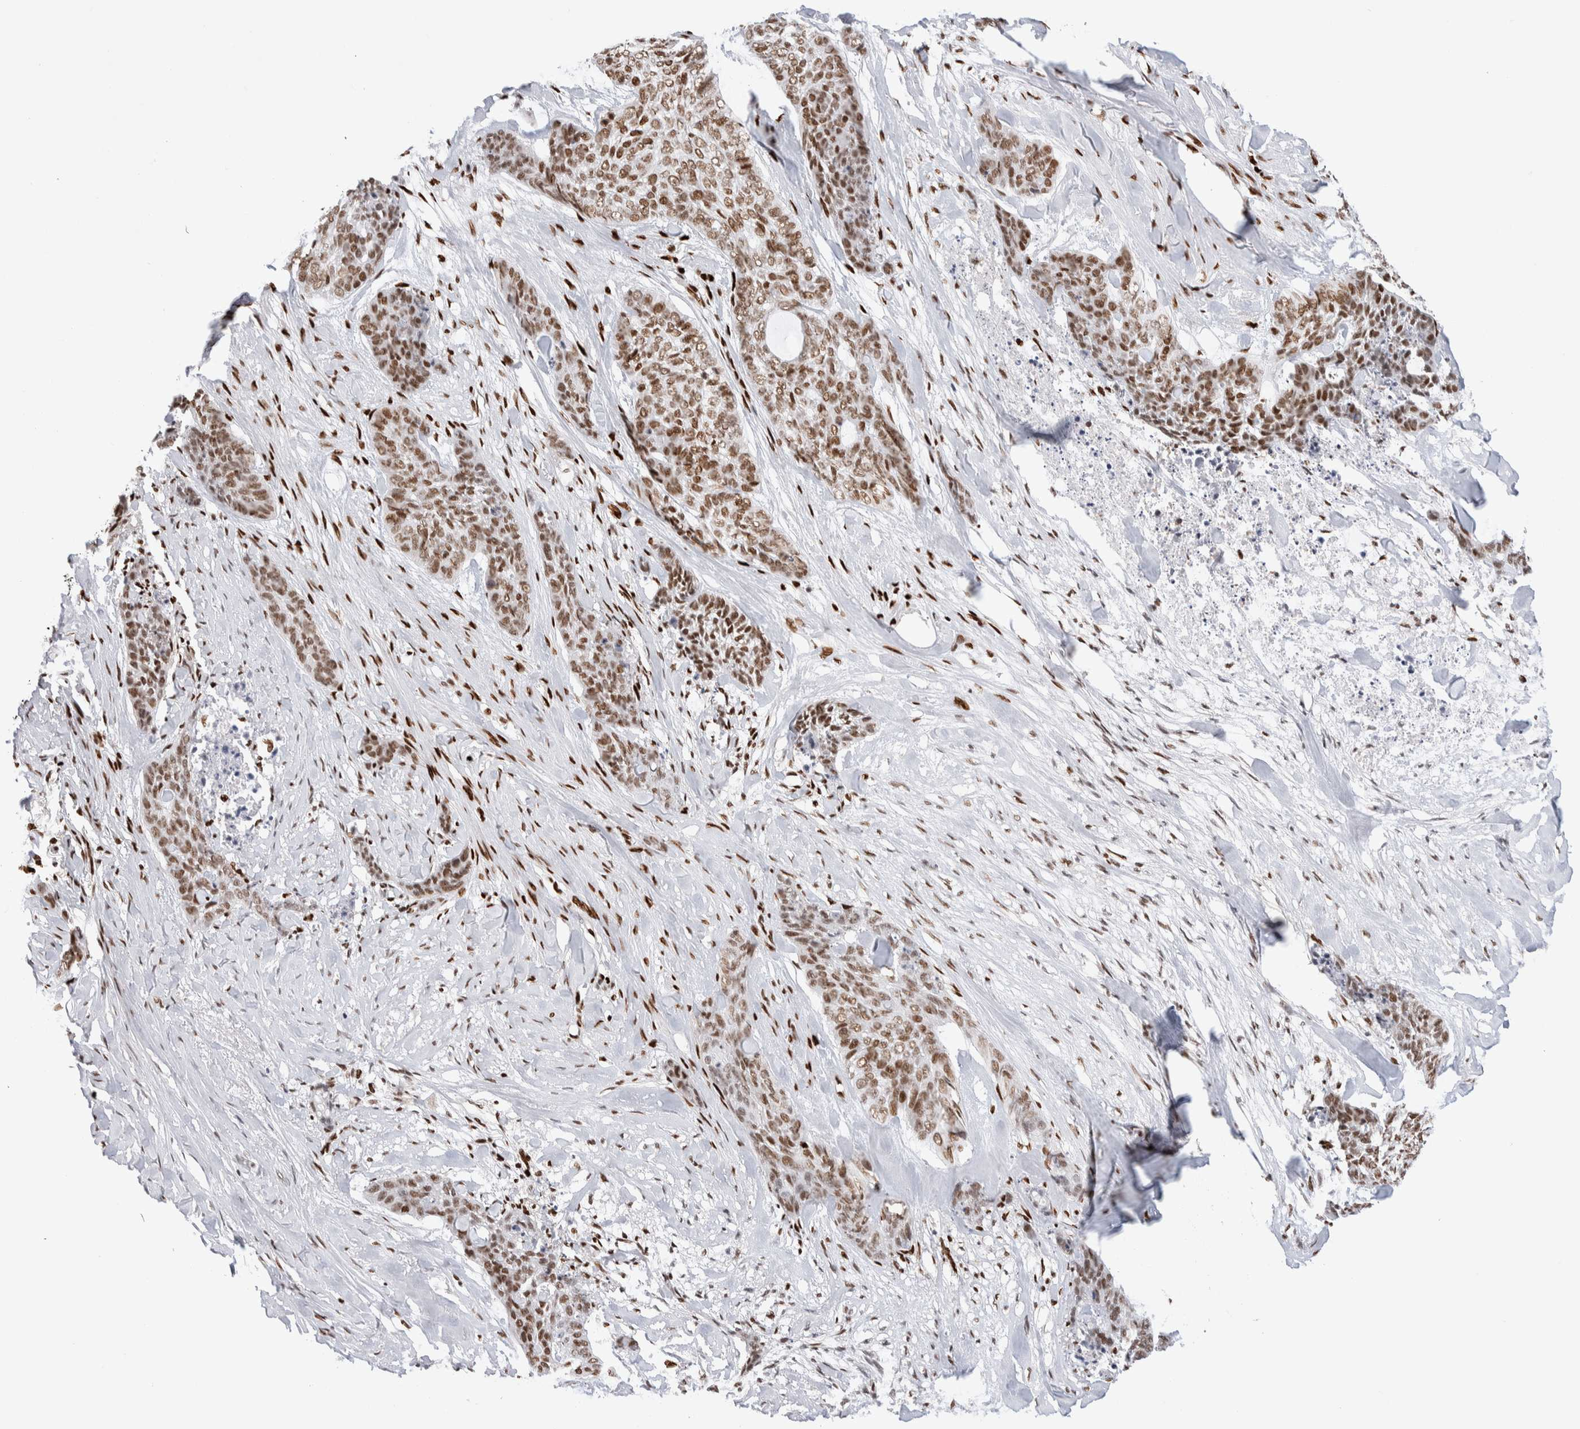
{"staining": {"intensity": "moderate", "quantity": ">75%", "location": "nuclear"}, "tissue": "skin cancer", "cell_type": "Tumor cells", "image_type": "cancer", "snomed": [{"axis": "morphology", "description": "Basal cell carcinoma"}, {"axis": "topography", "description": "Skin"}], "caption": "This histopathology image demonstrates basal cell carcinoma (skin) stained with immunohistochemistry (IHC) to label a protein in brown. The nuclear of tumor cells show moderate positivity for the protein. Nuclei are counter-stained blue.", "gene": "RNASEK-C17orf49", "patient": {"sex": "female", "age": 64}}